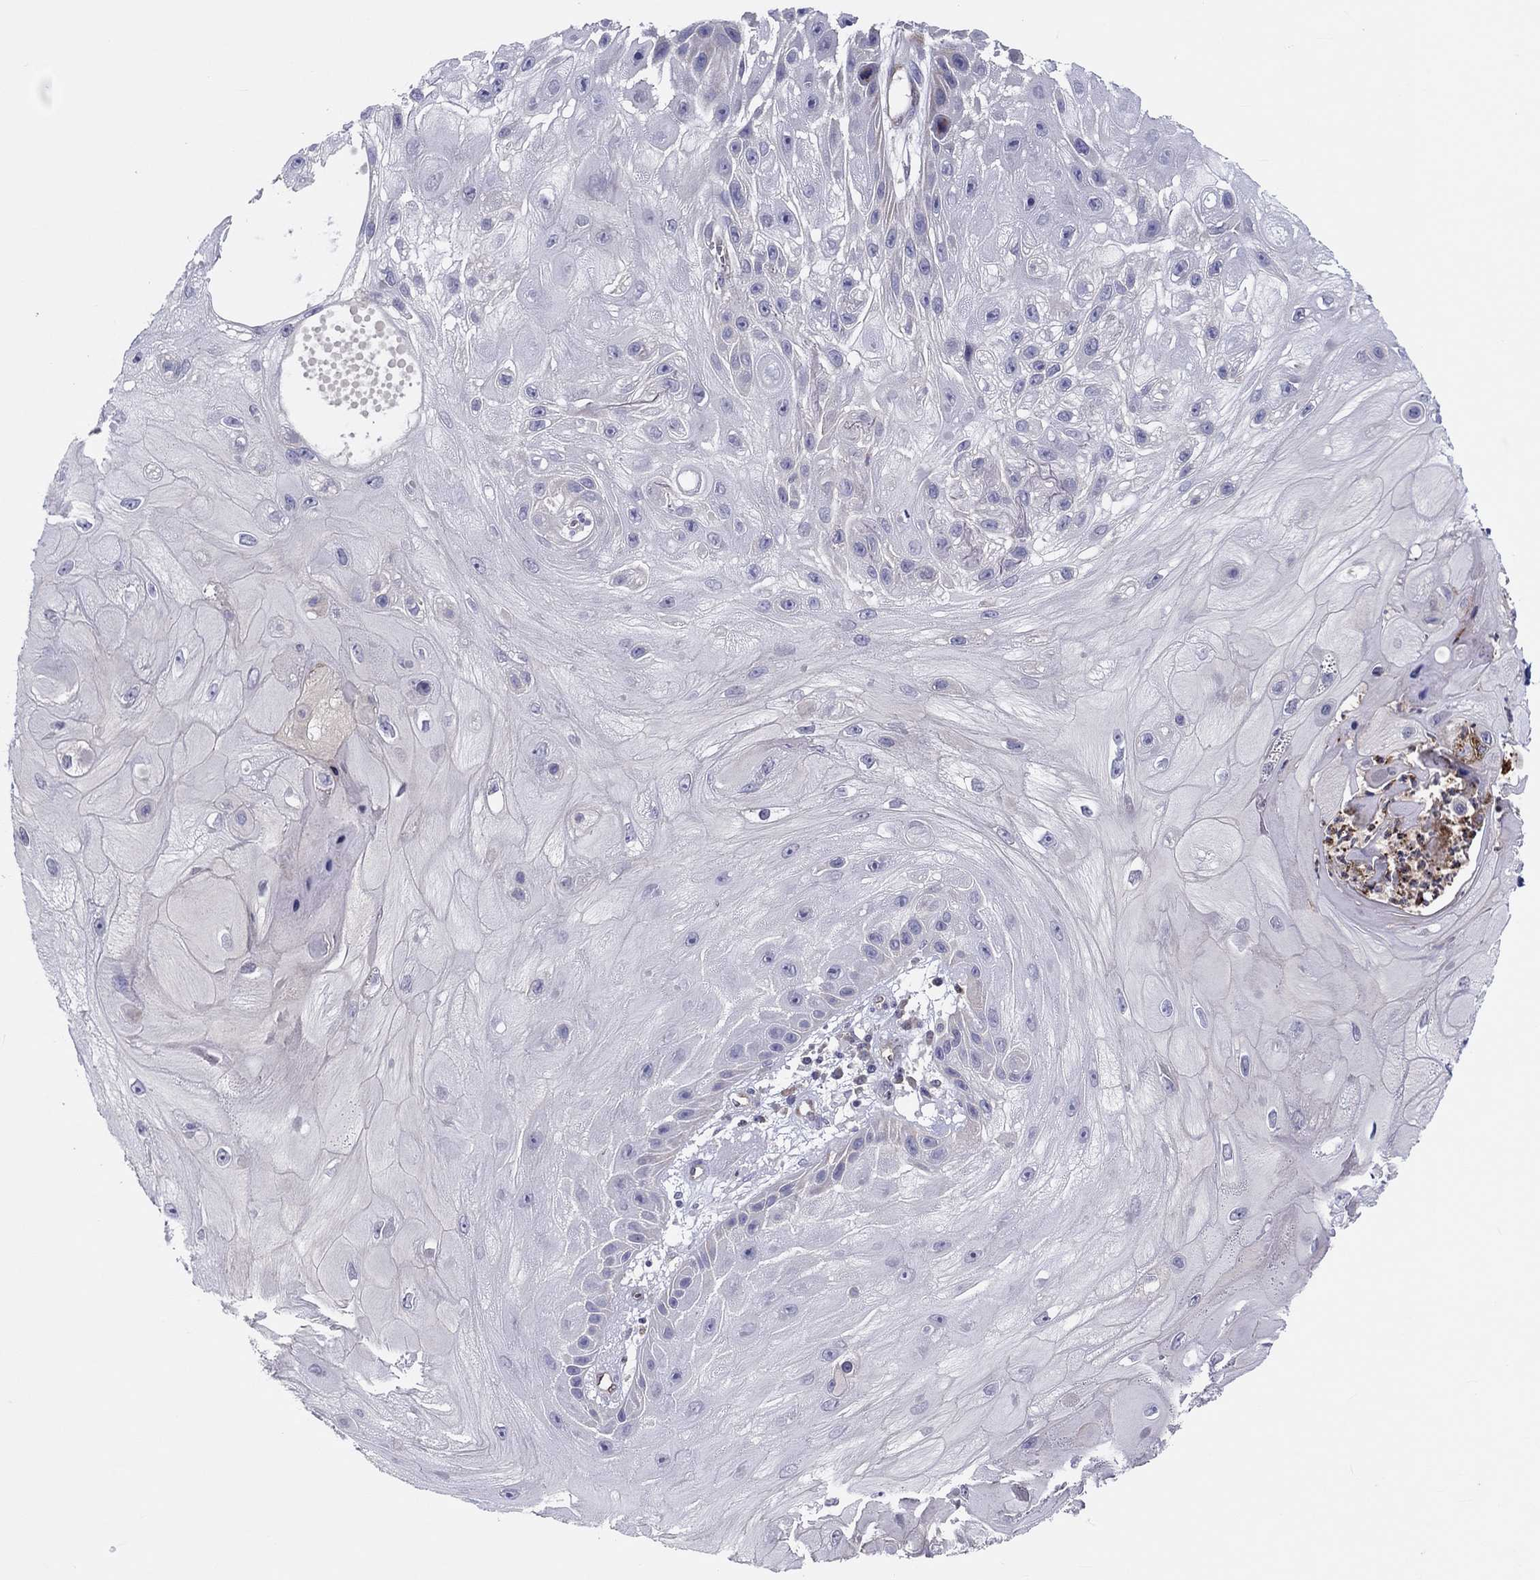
{"staining": {"intensity": "negative", "quantity": "none", "location": "none"}, "tissue": "skin cancer", "cell_type": "Tumor cells", "image_type": "cancer", "snomed": [{"axis": "morphology", "description": "Normal tissue, NOS"}, {"axis": "morphology", "description": "Squamous cell carcinoma, NOS"}, {"axis": "topography", "description": "Skin"}], "caption": "A high-resolution image shows immunohistochemistry (IHC) staining of skin cancer, which exhibits no significant staining in tumor cells.", "gene": "ABCG4", "patient": {"sex": "male", "age": 79}}